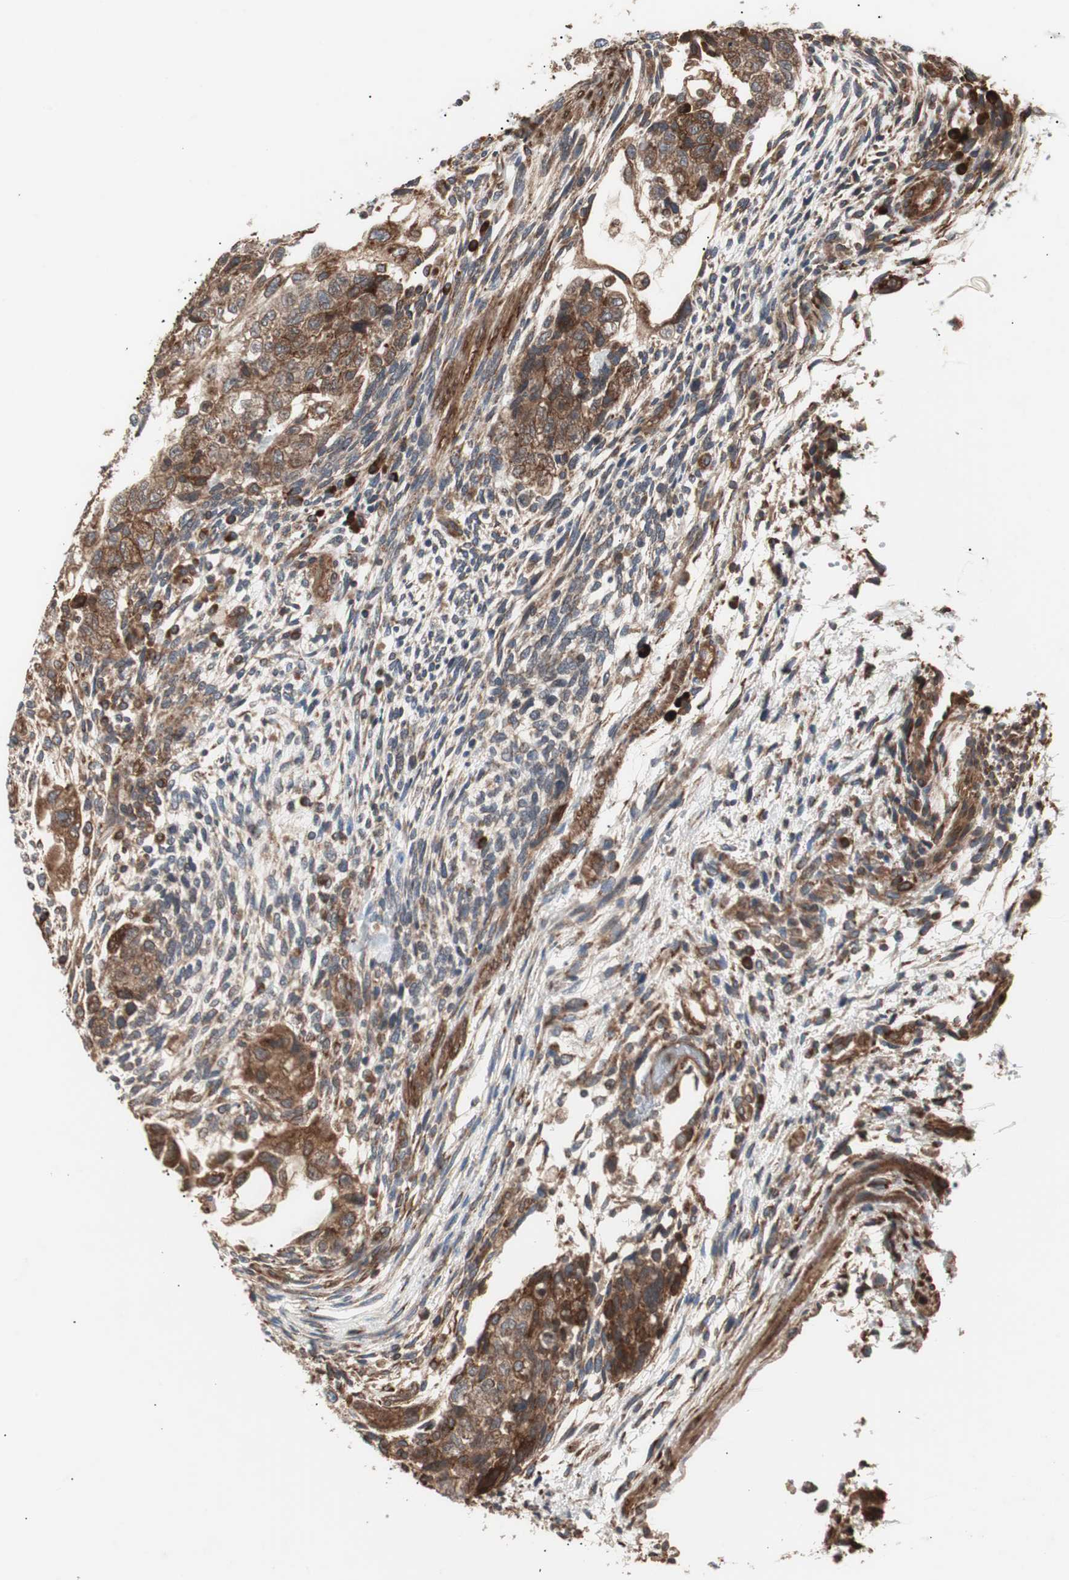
{"staining": {"intensity": "moderate", "quantity": ">75%", "location": "cytoplasmic/membranous"}, "tissue": "testis cancer", "cell_type": "Tumor cells", "image_type": "cancer", "snomed": [{"axis": "morphology", "description": "Normal tissue, NOS"}, {"axis": "morphology", "description": "Carcinoma, Embryonal, NOS"}, {"axis": "topography", "description": "Testis"}], "caption": "Moderate cytoplasmic/membranous positivity for a protein is identified in approximately >75% of tumor cells of testis cancer (embryonal carcinoma) using IHC.", "gene": "LZTS1", "patient": {"sex": "male", "age": 36}}